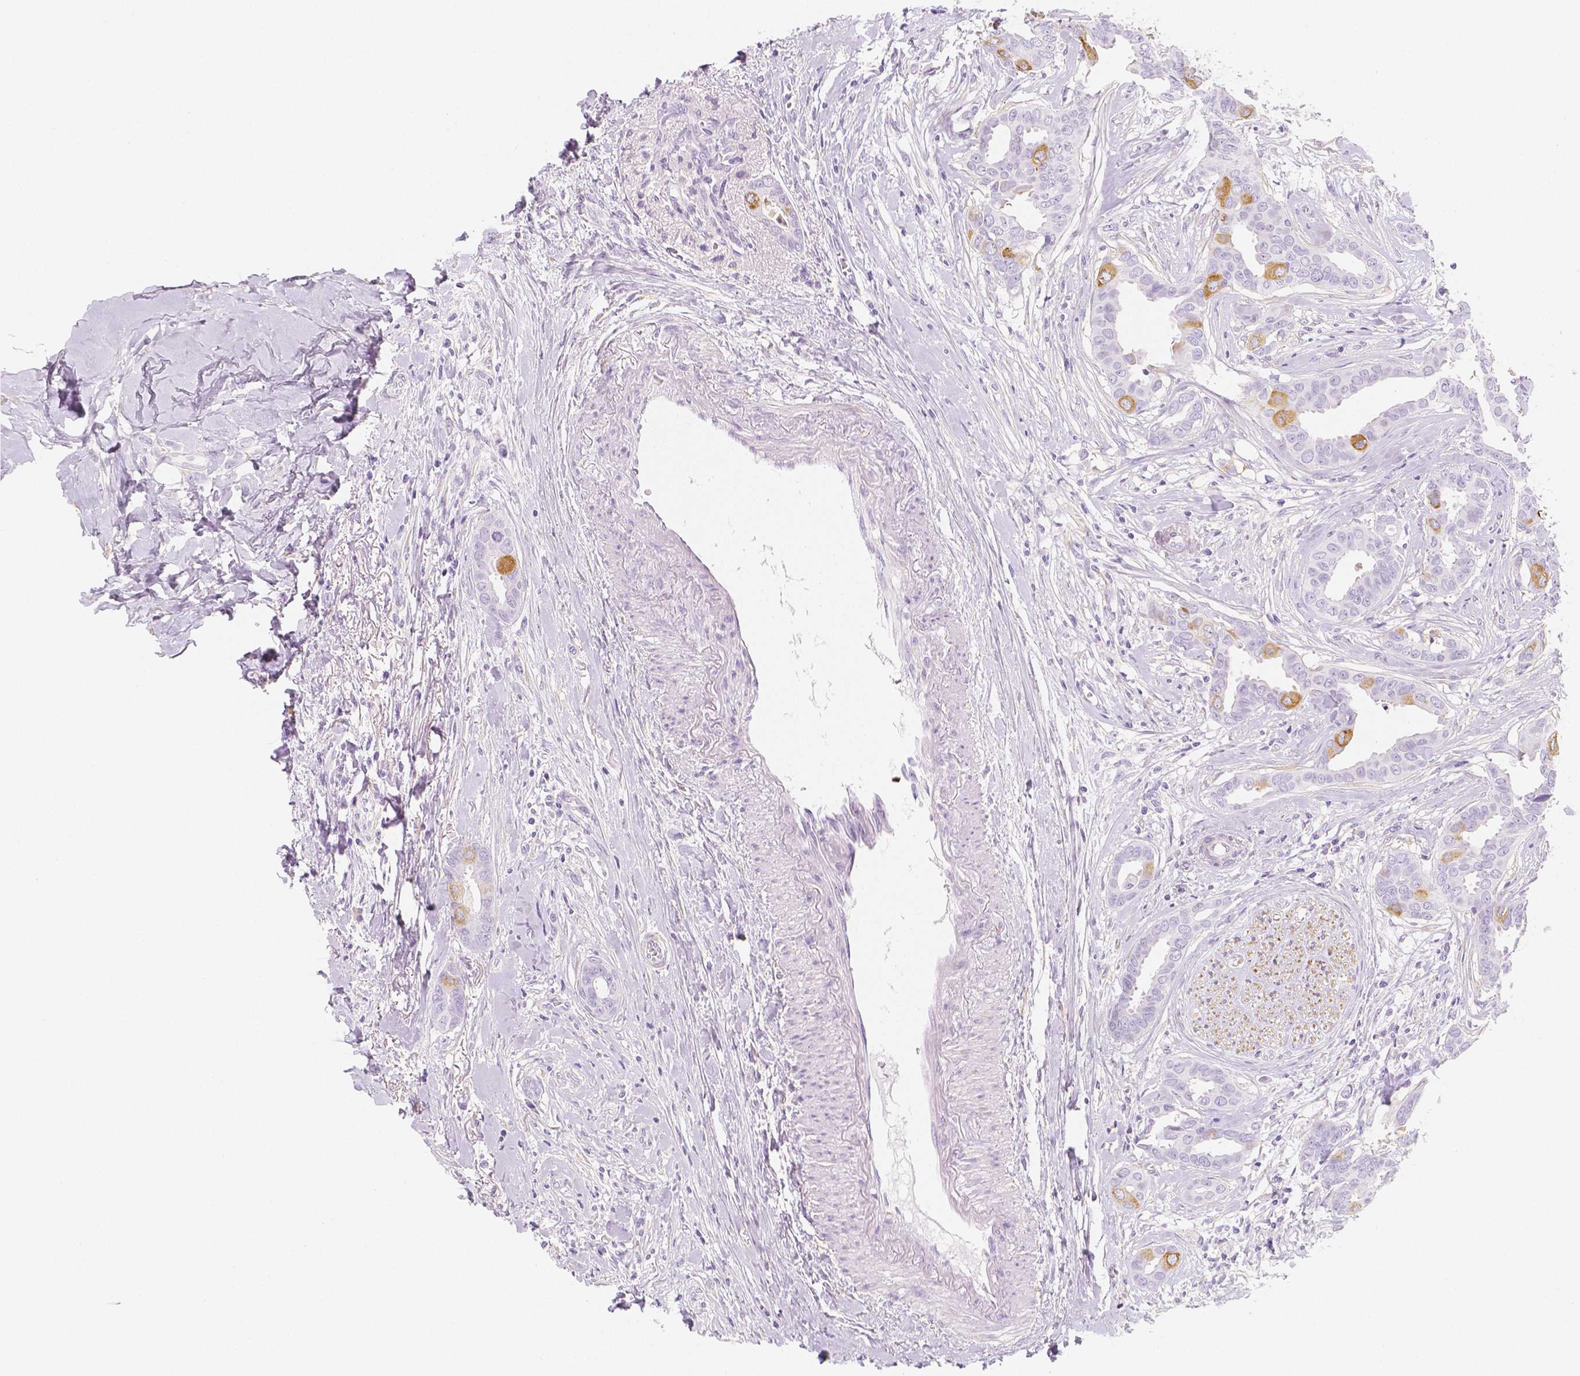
{"staining": {"intensity": "moderate", "quantity": "<25%", "location": "cytoplasmic/membranous"}, "tissue": "breast cancer", "cell_type": "Tumor cells", "image_type": "cancer", "snomed": [{"axis": "morphology", "description": "Duct carcinoma"}, {"axis": "topography", "description": "Breast"}], "caption": "Human breast cancer (infiltrating ductal carcinoma) stained with a brown dye demonstrates moderate cytoplasmic/membranous positive staining in approximately <25% of tumor cells.", "gene": "MAP1A", "patient": {"sex": "female", "age": 45}}